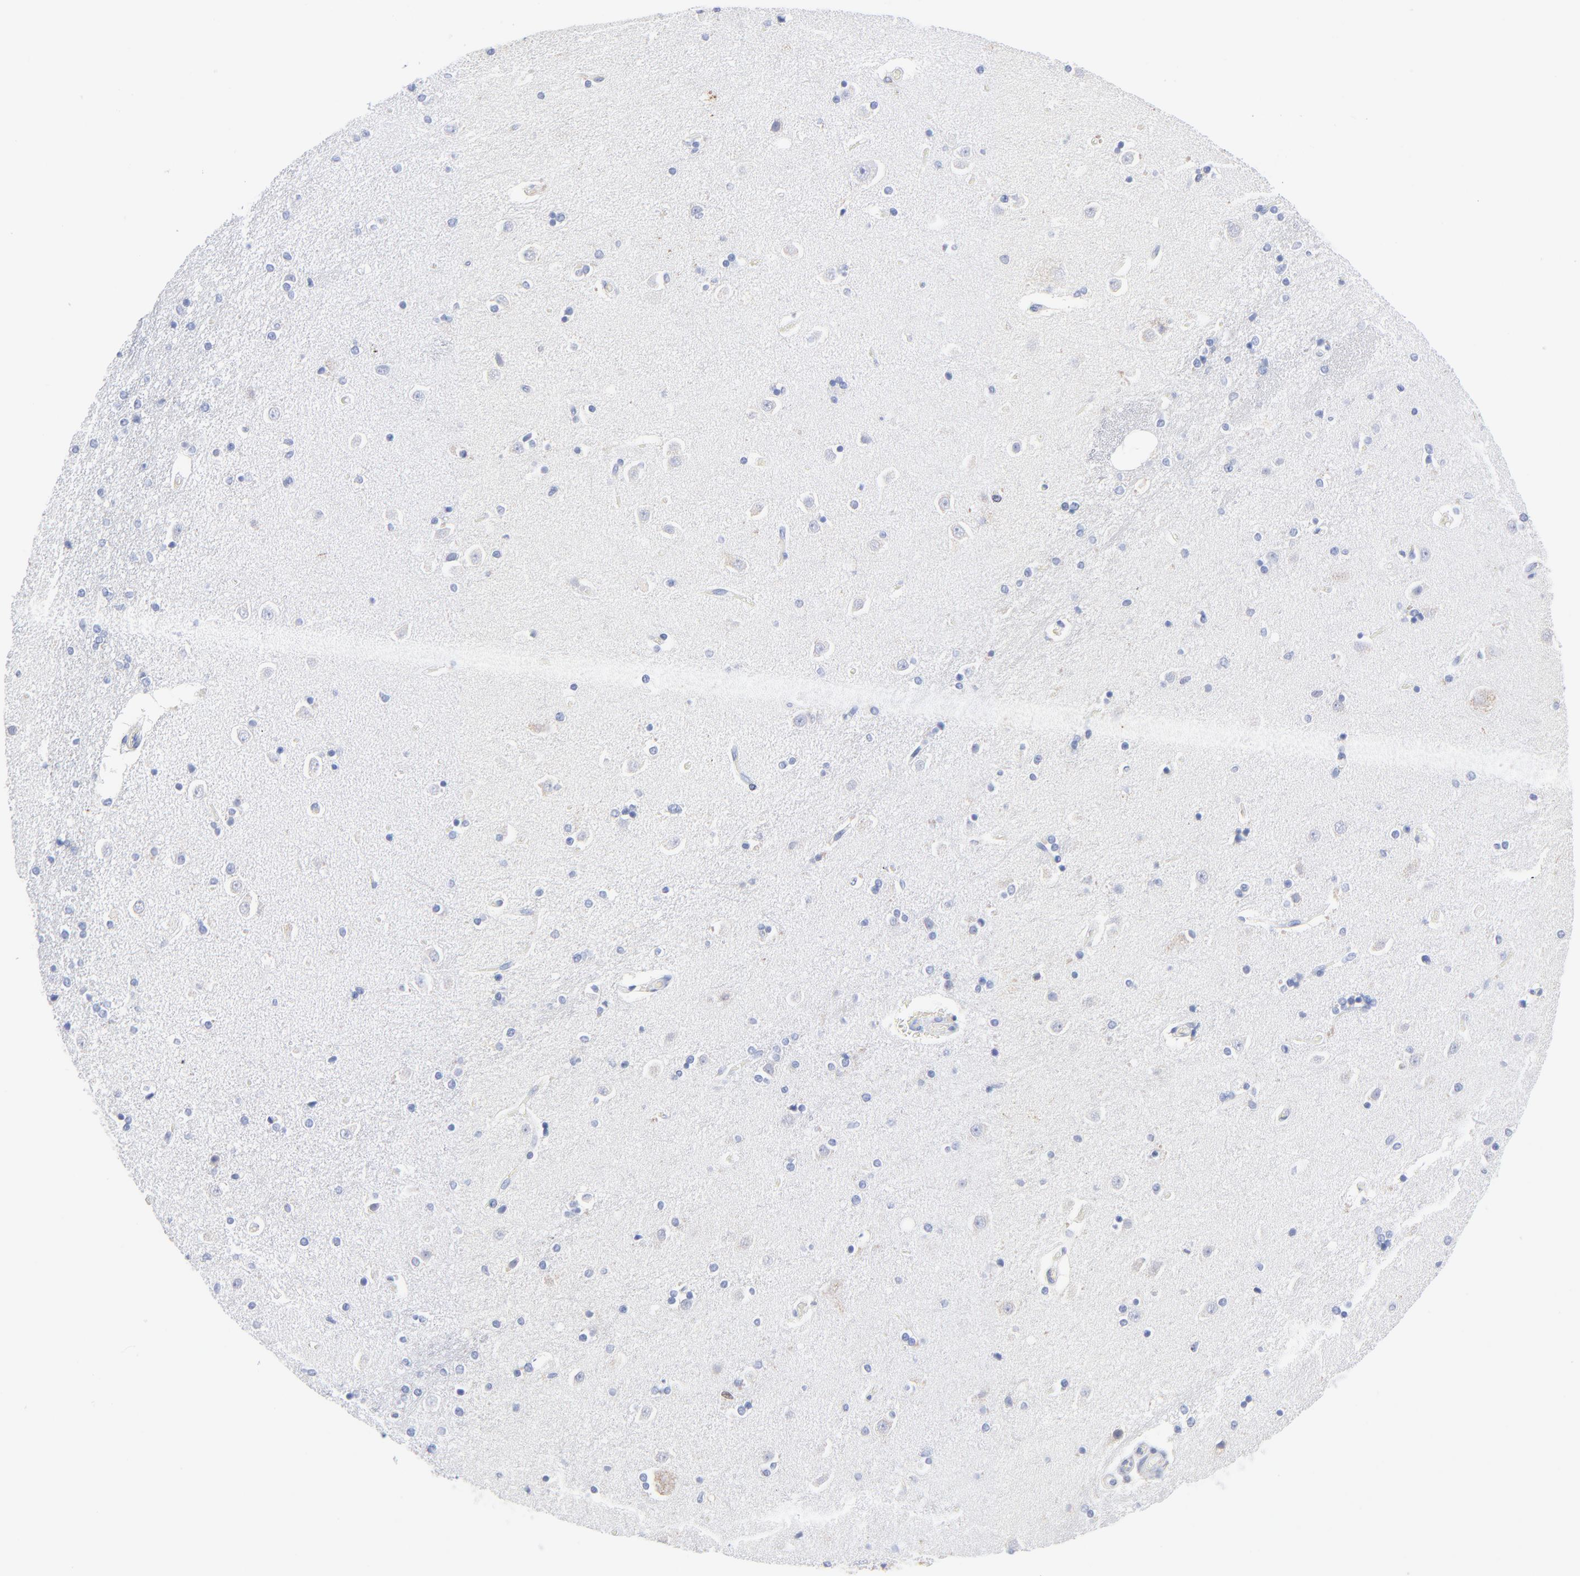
{"staining": {"intensity": "negative", "quantity": "none", "location": "none"}, "tissue": "caudate", "cell_type": "Glial cells", "image_type": "normal", "snomed": [{"axis": "morphology", "description": "Normal tissue, NOS"}, {"axis": "topography", "description": "Lateral ventricle wall"}], "caption": "Glial cells are negative for brown protein staining in benign caudate. (IHC, brightfield microscopy, high magnification).", "gene": "CHCHD10", "patient": {"sex": "female", "age": 54}}